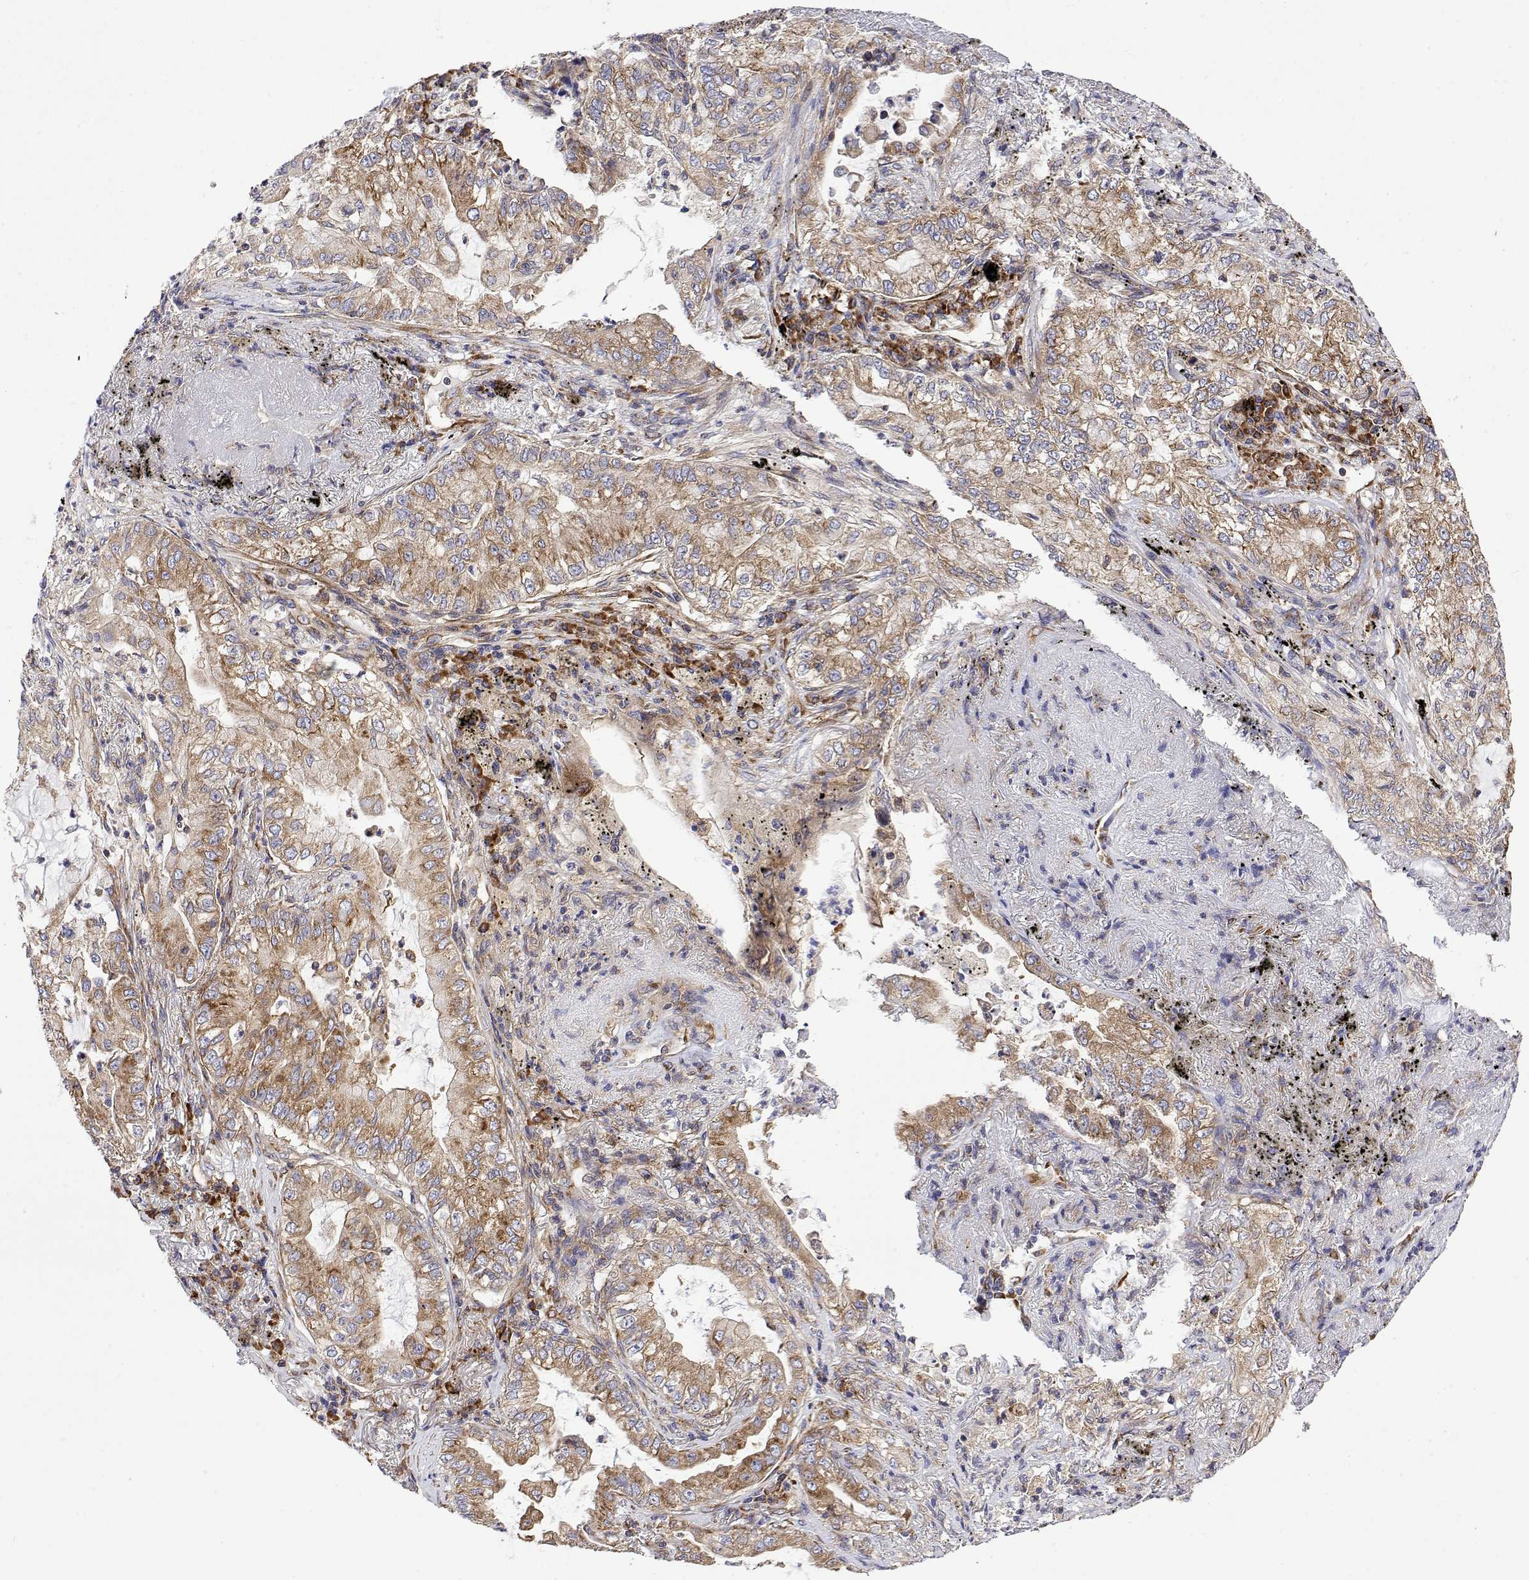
{"staining": {"intensity": "moderate", "quantity": ">75%", "location": "cytoplasmic/membranous"}, "tissue": "lung cancer", "cell_type": "Tumor cells", "image_type": "cancer", "snomed": [{"axis": "morphology", "description": "Adenocarcinoma, NOS"}, {"axis": "topography", "description": "Lung"}], "caption": "Protein expression analysis of adenocarcinoma (lung) shows moderate cytoplasmic/membranous positivity in about >75% of tumor cells.", "gene": "EEF1G", "patient": {"sex": "female", "age": 73}}